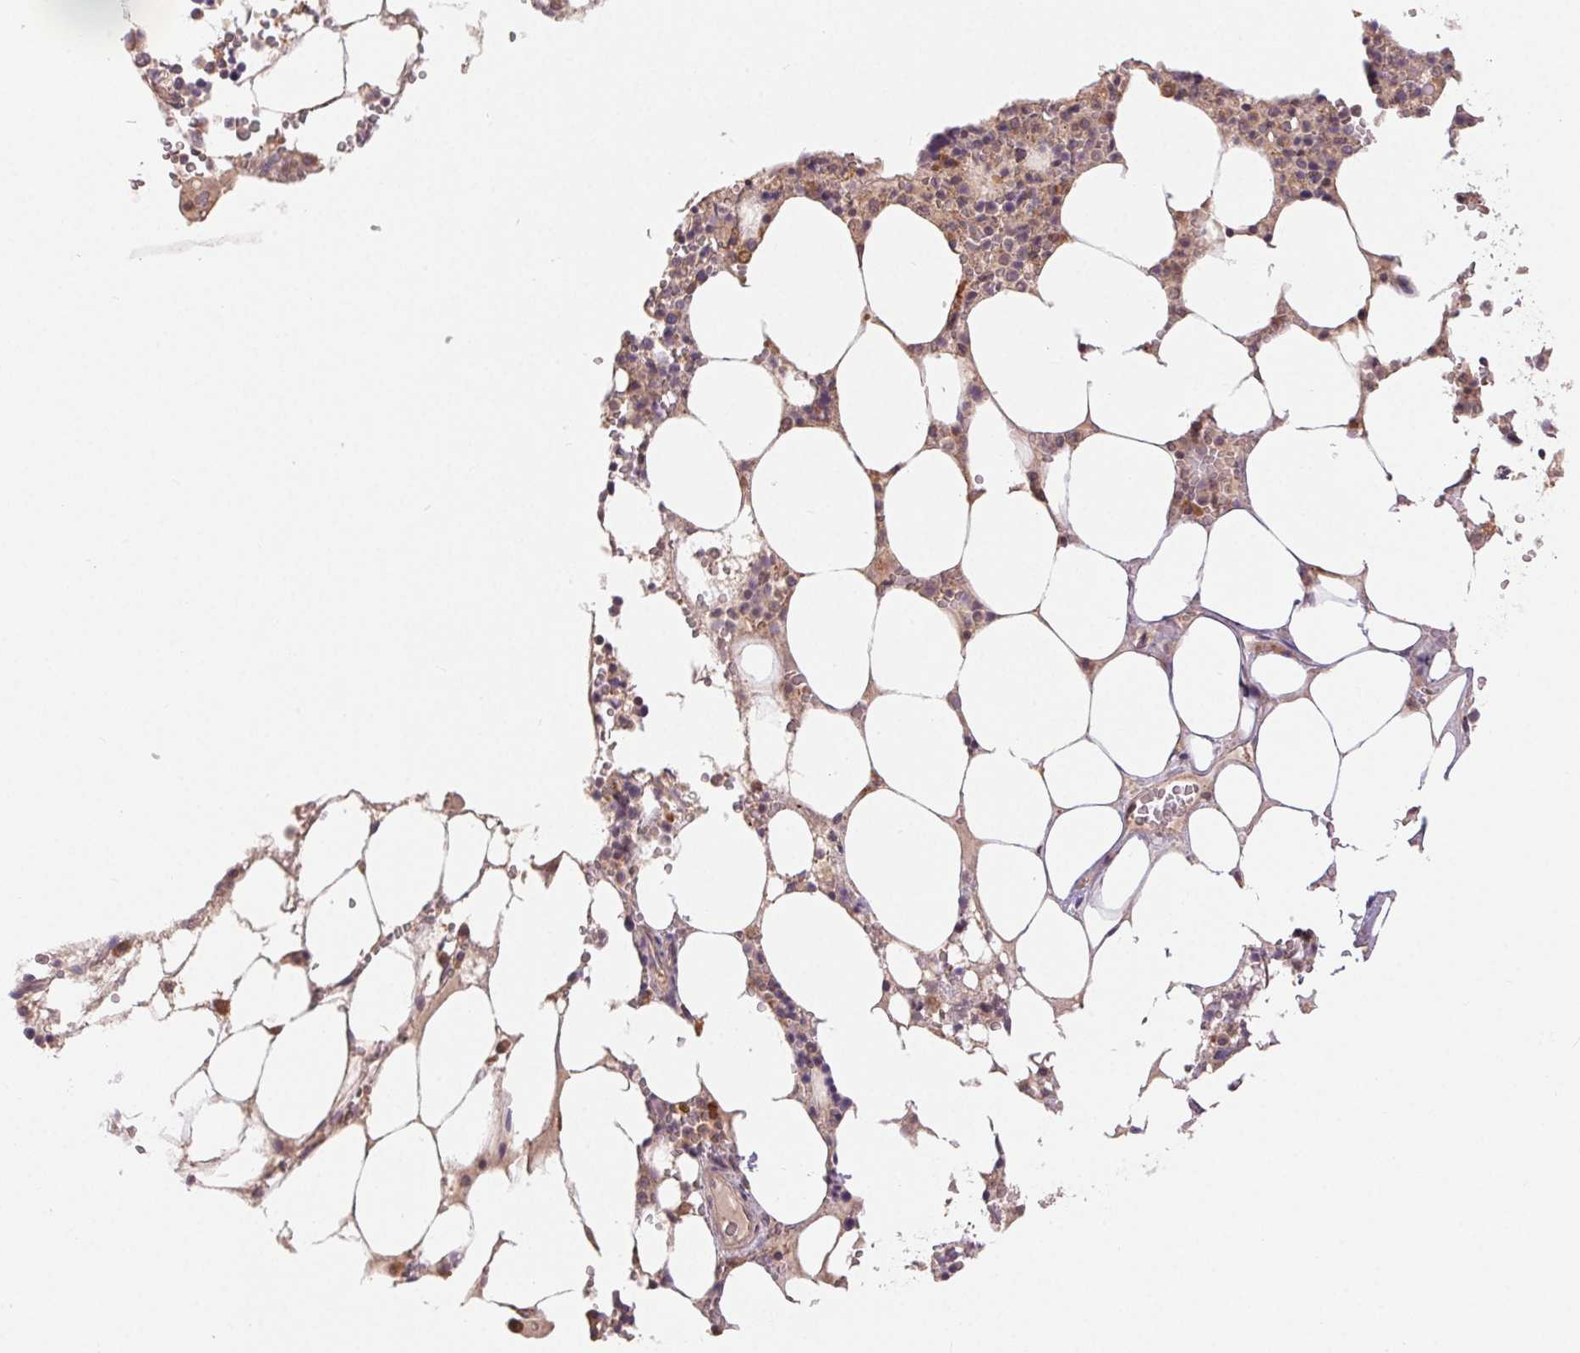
{"staining": {"intensity": "weak", "quantity": "<25%", "location": "cytoplasmic/membranous"}, "tissue": "bone marrow", "cell_type": "Hematopoietic cells", "image_type": "normal", "snomed": [{"axis": "morphology", "description": "Normal tissue, NOS"}, {"axis": "topography", "description": "Bone marrow"}], "caption": "Photomicrograph shows no protein staining in hematopoietic cells of normal bone marrow.", "gene": "MAPKAPK2", "patient": {"sex": "male", "age": 64}}